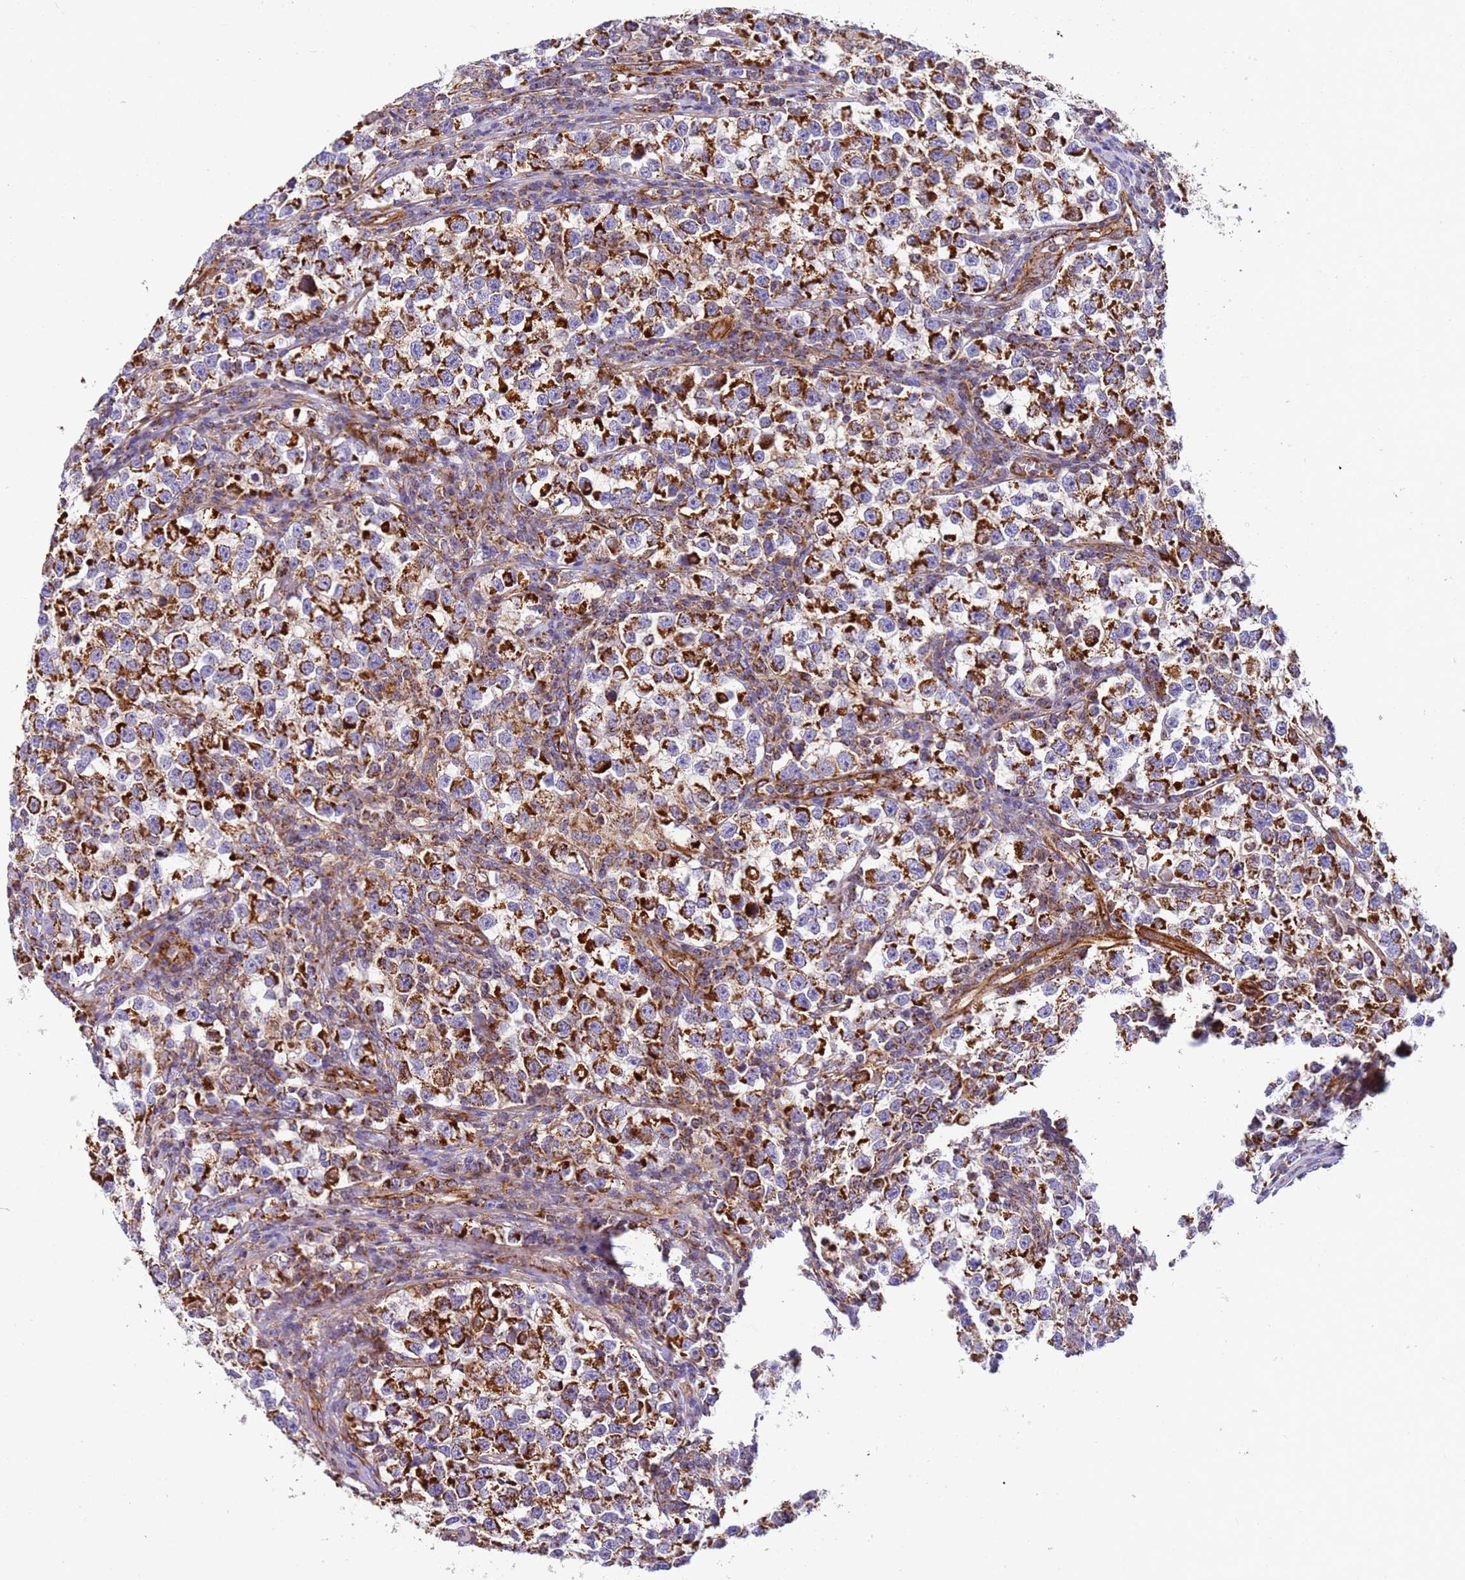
{"staining": {"intensity": "strong", "quantity": ">75%", "location": "cytoplasmic/membranous"}, "tissue": "testis cancer", "cell_type": "Tumor cells", "image_type": "cancer", "snomed": [{"axis": "morphology", "description": "Normal tissue, NOS"}, {"axis": "morphology", "description": "Seminoma, NOS"}, {"axis": "topography", "description": "Testis"}], "caption": "IHC (DAB) staining of testis cancer (seminoma) displays strong cytoplasmic/membranous protein positivity in approximately >75% of tumor cells. (IHC, brightfield microscopy, high magnification).", "gene": "MRPL20", "patient": {"sex": "male", "age": 43}}